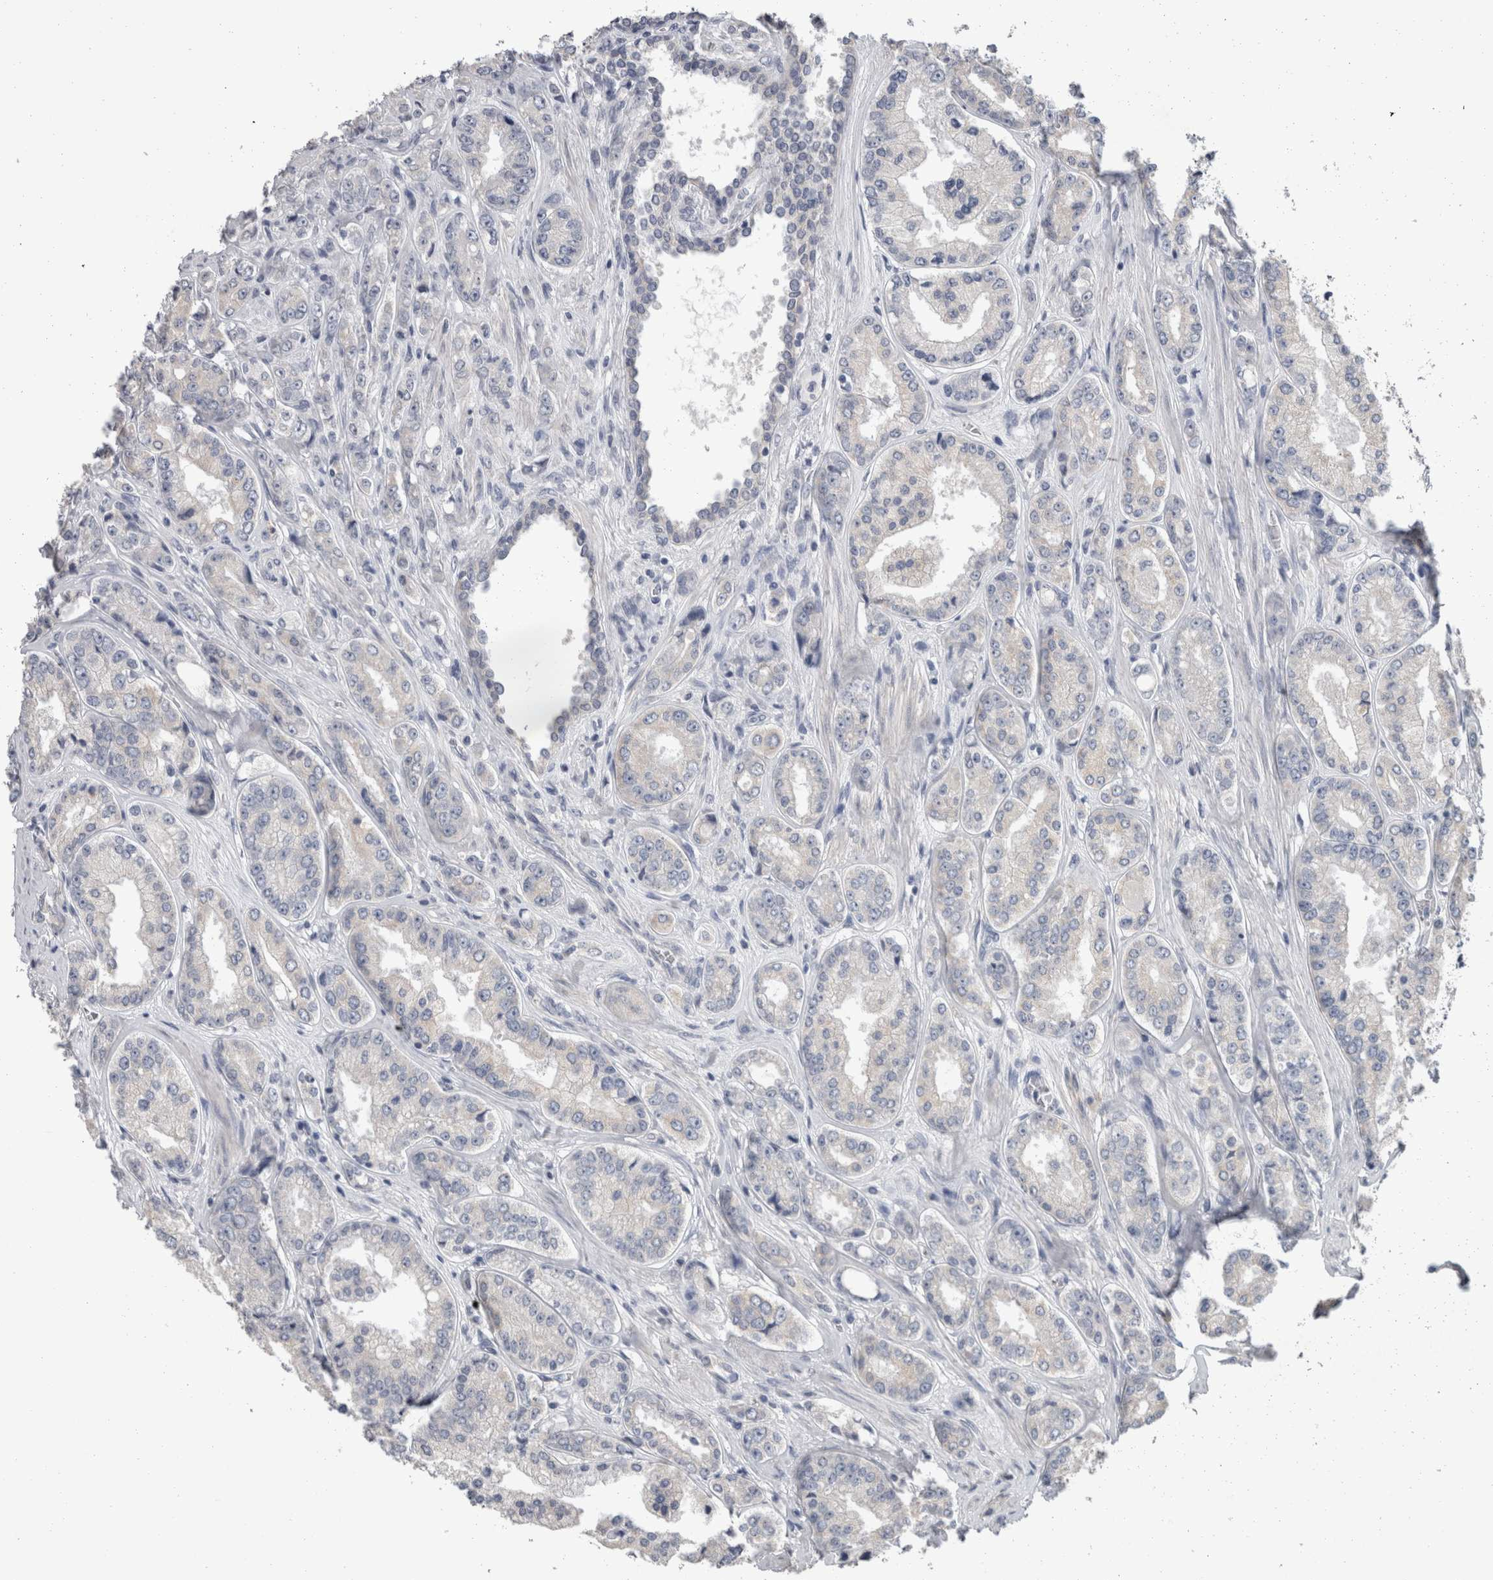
{"staining": {"intensity": "negative", "quantity": "none", "location": "none"}, "tissue": "prostate cancer", "cell_type": "Tumor cells", "image_type": "cancer", "snomed": [{"axis": "morphology", "description": "Adenocarcinoma, High grade"}, {"axis": "topography", "description": "Prostate"}], "caption": "A photomicrograph of prostate cancer (adenocarcinoma (high-grade)) stained for a protein exhibits no brown staining in tumor cells.", "gene": "FHOD3", "patient": {"sex": "male", "age": 61}}